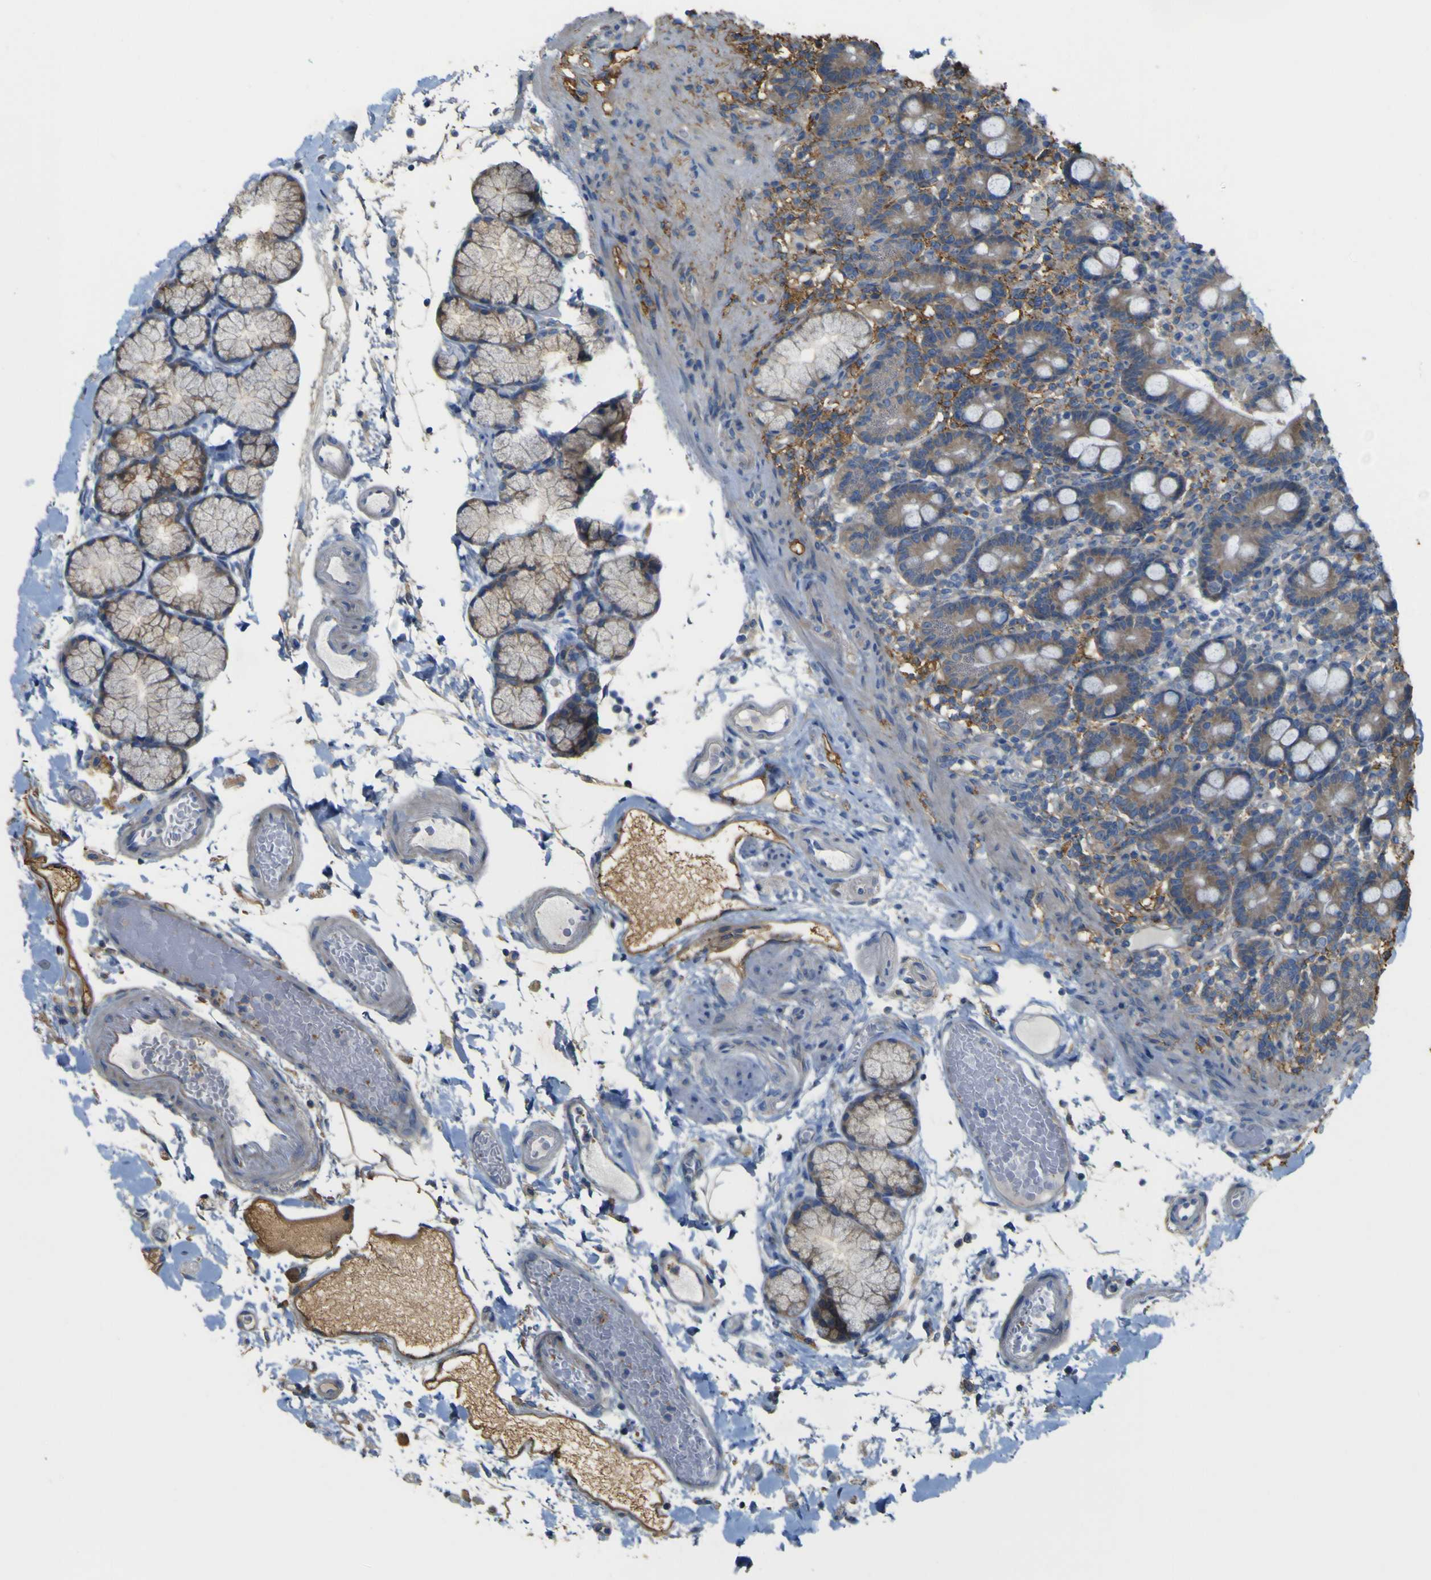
{"staining": {"intensity": "moderate", "quantity": ">75%", "location": "cytoplasmic/membranous"}, "tissue": "duodenum", "cell_type": "Glandular cells", "image_type": "normal", "snomed": [{"axis": "morphology", "description": "Normal tissue, NOS"}, {"axis": "topography", "description": "Small intestine, NOS"}], "caption": "Brown immunohistochemical staining in benign duodenum shows moderate cytoplasmic/membranous expression in approximately >75% of glandular cells.", "gene": "MYEOV", "patient": {"sex": "female", "age": 71}}